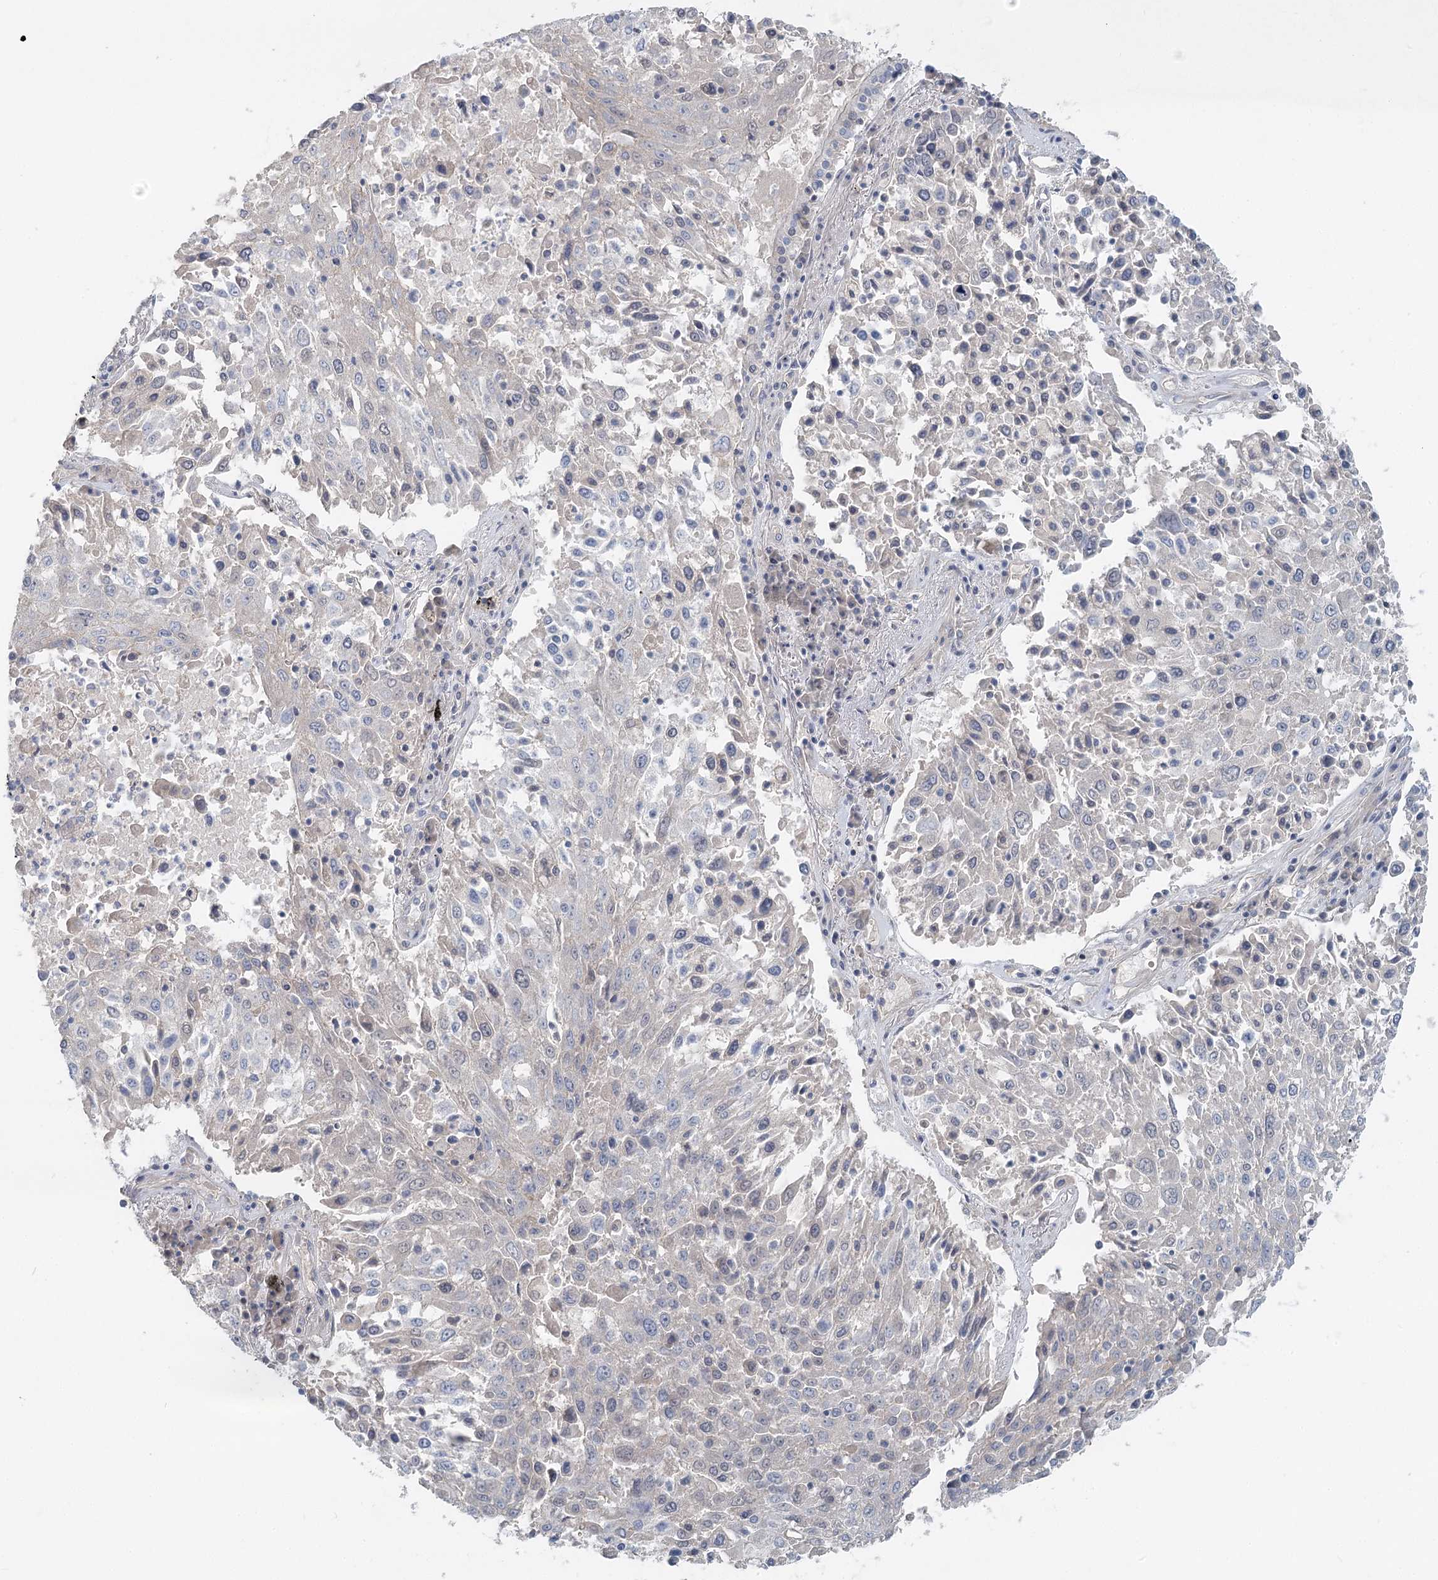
{"staining": {"intensity": "negative", "quantity": "none", "location": "none"}, "tissue": "lung cancer", "cell_type": "Tumor cells", "image_type": "cancer", "snomed": [{"axis": "morphology", "description": "Squamous cell carcinoma, NOS"}, {"axis": "topography", "description": "Lung"}], "caption": "The immunohistochemistry image has no significant expression in tumor cells of lung cancer (squamous cell carcinoma) tissue. (Brightfield microscopy of DAB immunohistochemistry at high magnification).", "gene": "DNMBP", "patient": {"sex": "male", "age": 65}}